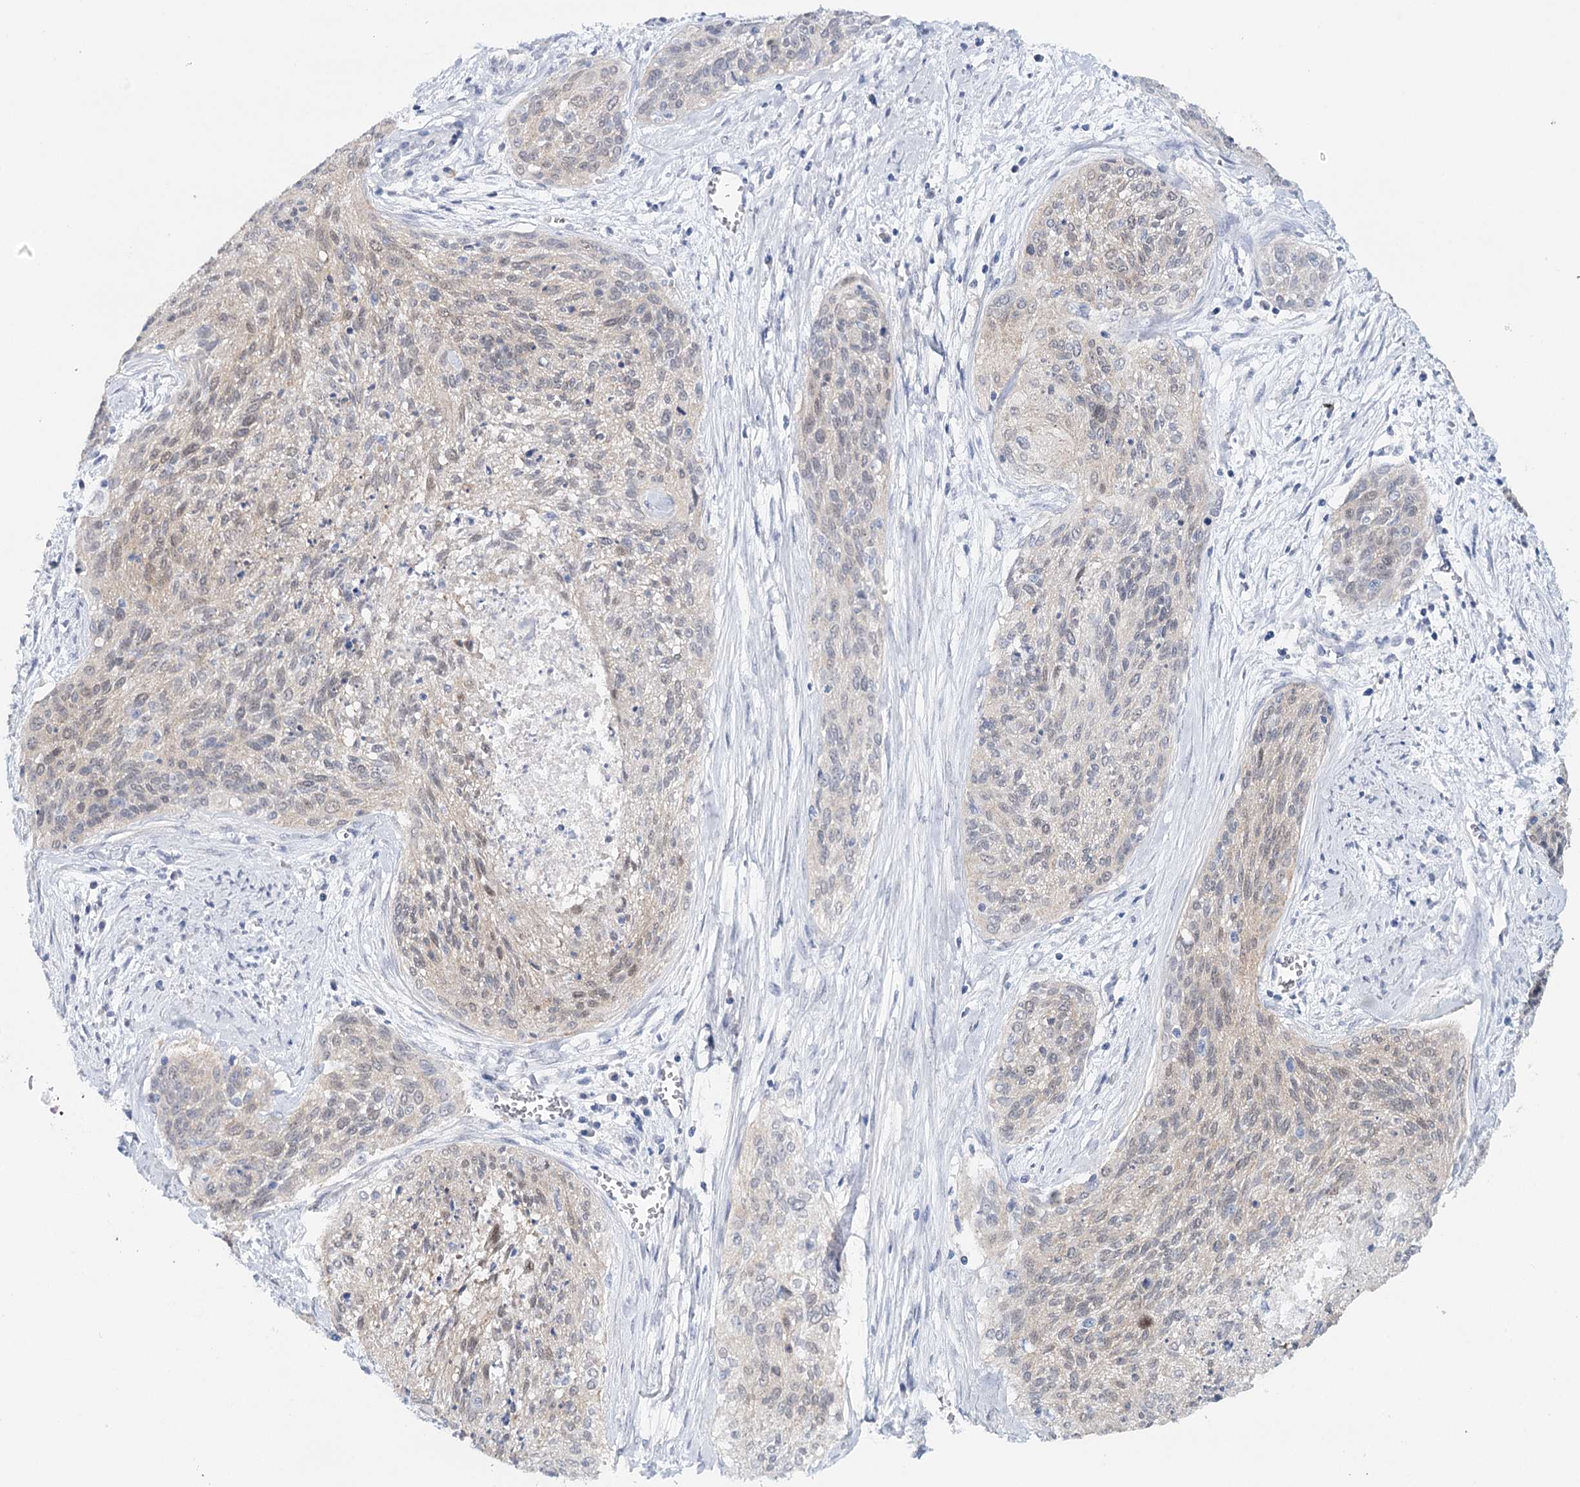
{"staining": {"intensity": "weak", "quantity": "<25%", "location": "nuclear"}, "tissue": "cervical cancer", "cell_type": "Tumor cells", "image_type": "cancer", "snomed": [{"axis": "morphology", "description": "Squamous cell carcinoma, NOS"}, {"axis": "topography", "description": "Cervix"}], "caption": "IHC image of cervical cancer (squamous cell carcinoma) stained for a protein (brown), which demonstrates no staining in tumor cells.", "gene": "HSPA4L", "patient": {"sex": "female", "age": 55}}